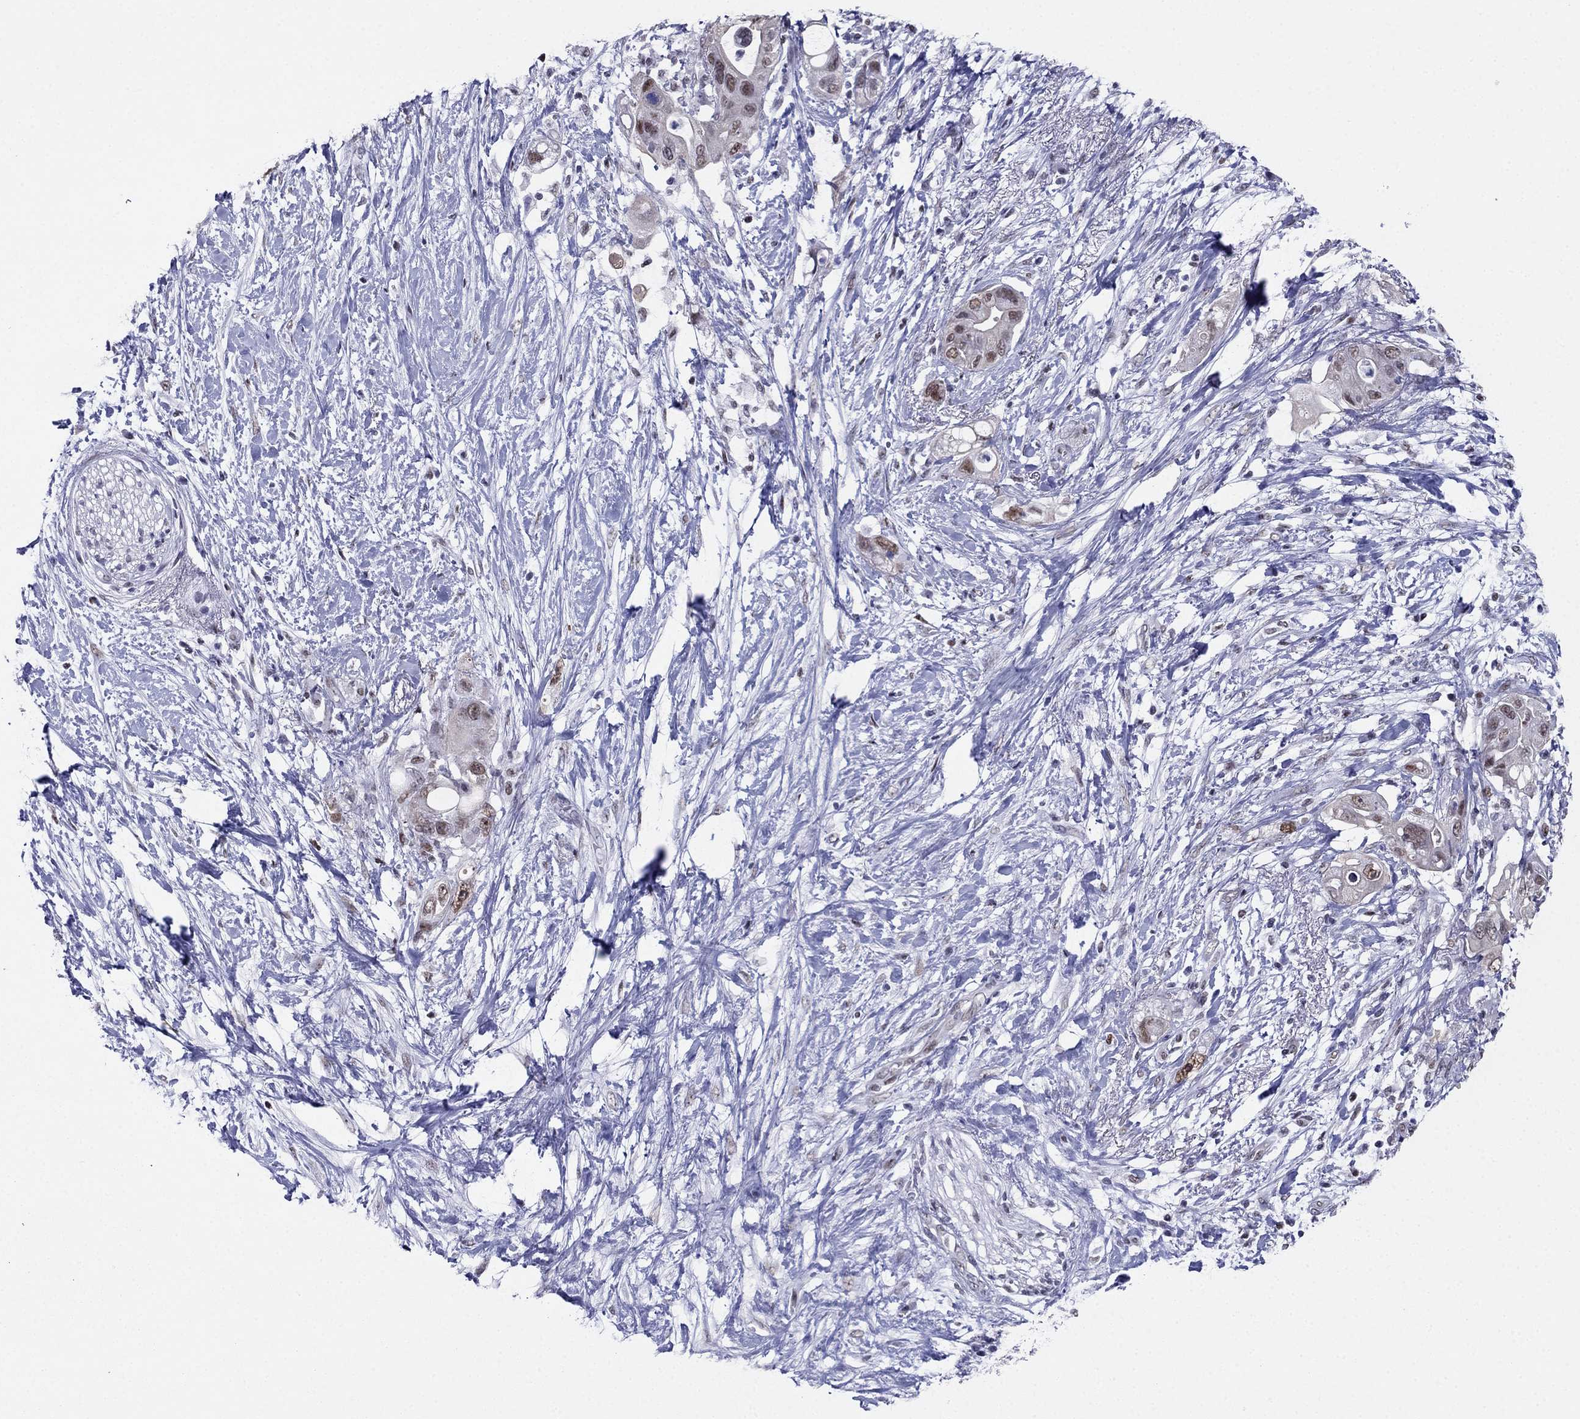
{"staining": {"intensity": "weak", "quantity": ">75%", "location": "nuclear"}, "tissue": "pancreatic cancer", "cell_type": "Tumor cells", "image_type": "cancer", "snomed": [{"axis": "morphology", "description": "Adenocarcinoma, NOS"}, {"axis": "topography", "description": "Pancreas"}], "caption": "The immunohistochemical stain highlights weak nuclear staining in tumor cells of adenocarcinoma (pancreatic) tissue.", "gene": "PPM1G", "patient": {"sex": "female", "age": 72}}